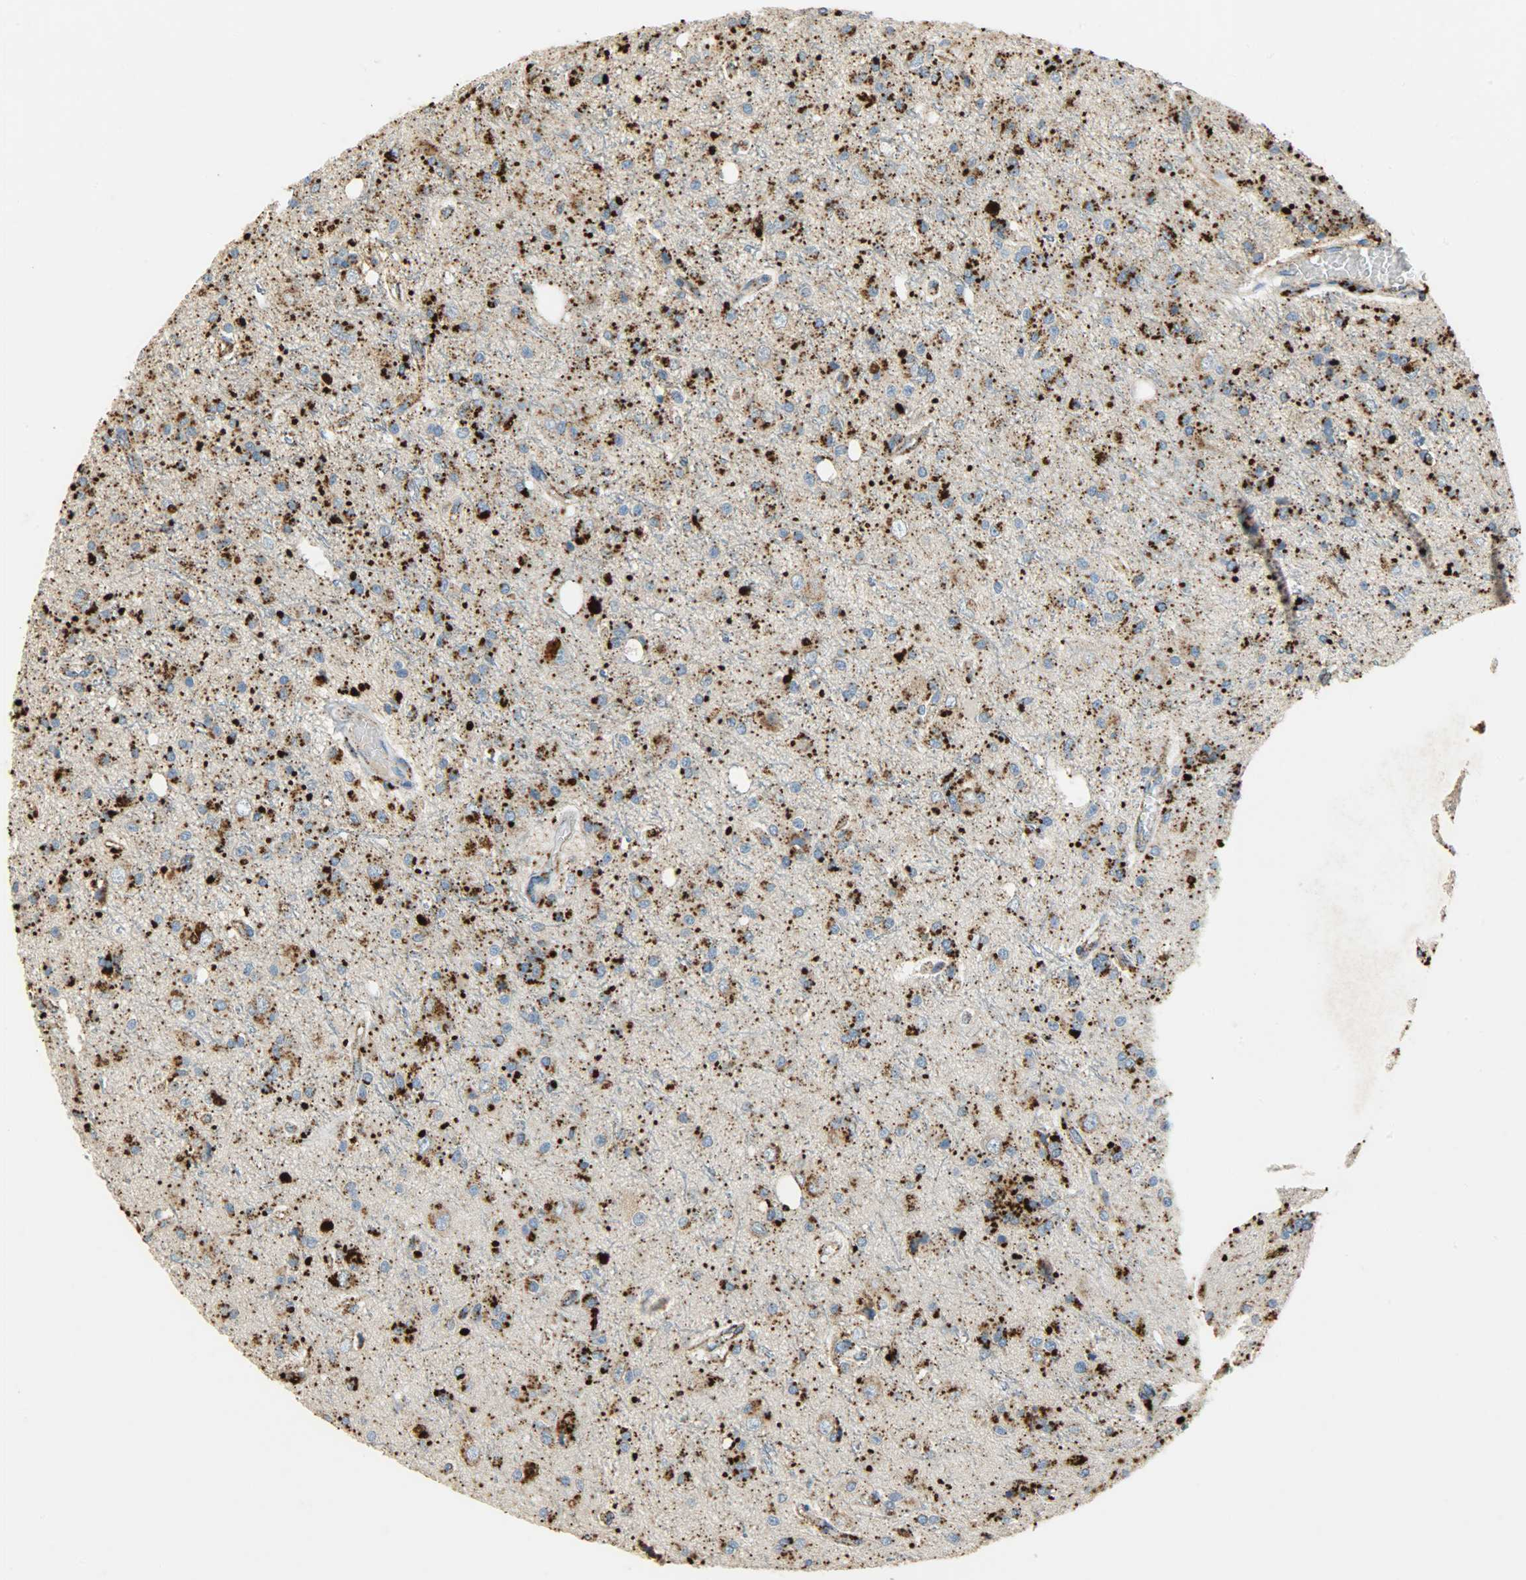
{"staining": {"intensity": "strong", "quantity": ">75%", "location": "cytoplasmic/membranous"}, "tissue": "glioma", "cell_type": "Tumor cells", "image_type": "cancer", "snomed": [{"axis": "morphology", "description": "Glioma, malignant, High grade"}, {"axis": "topography", "description": "Brain"}], "caption": "Immunohistochemistry histopathology image of neoplastic tissue: glioma stained using immunohistochemistry (IHC) reveals high levels of strong protein expression localized specifically in the cytoplasmic/membranous of tumor cells, appearing as a cytoplasmic/membranous brown color.", "gene": "ASAH1", "patient": {"sex": "male", "age": 47}}